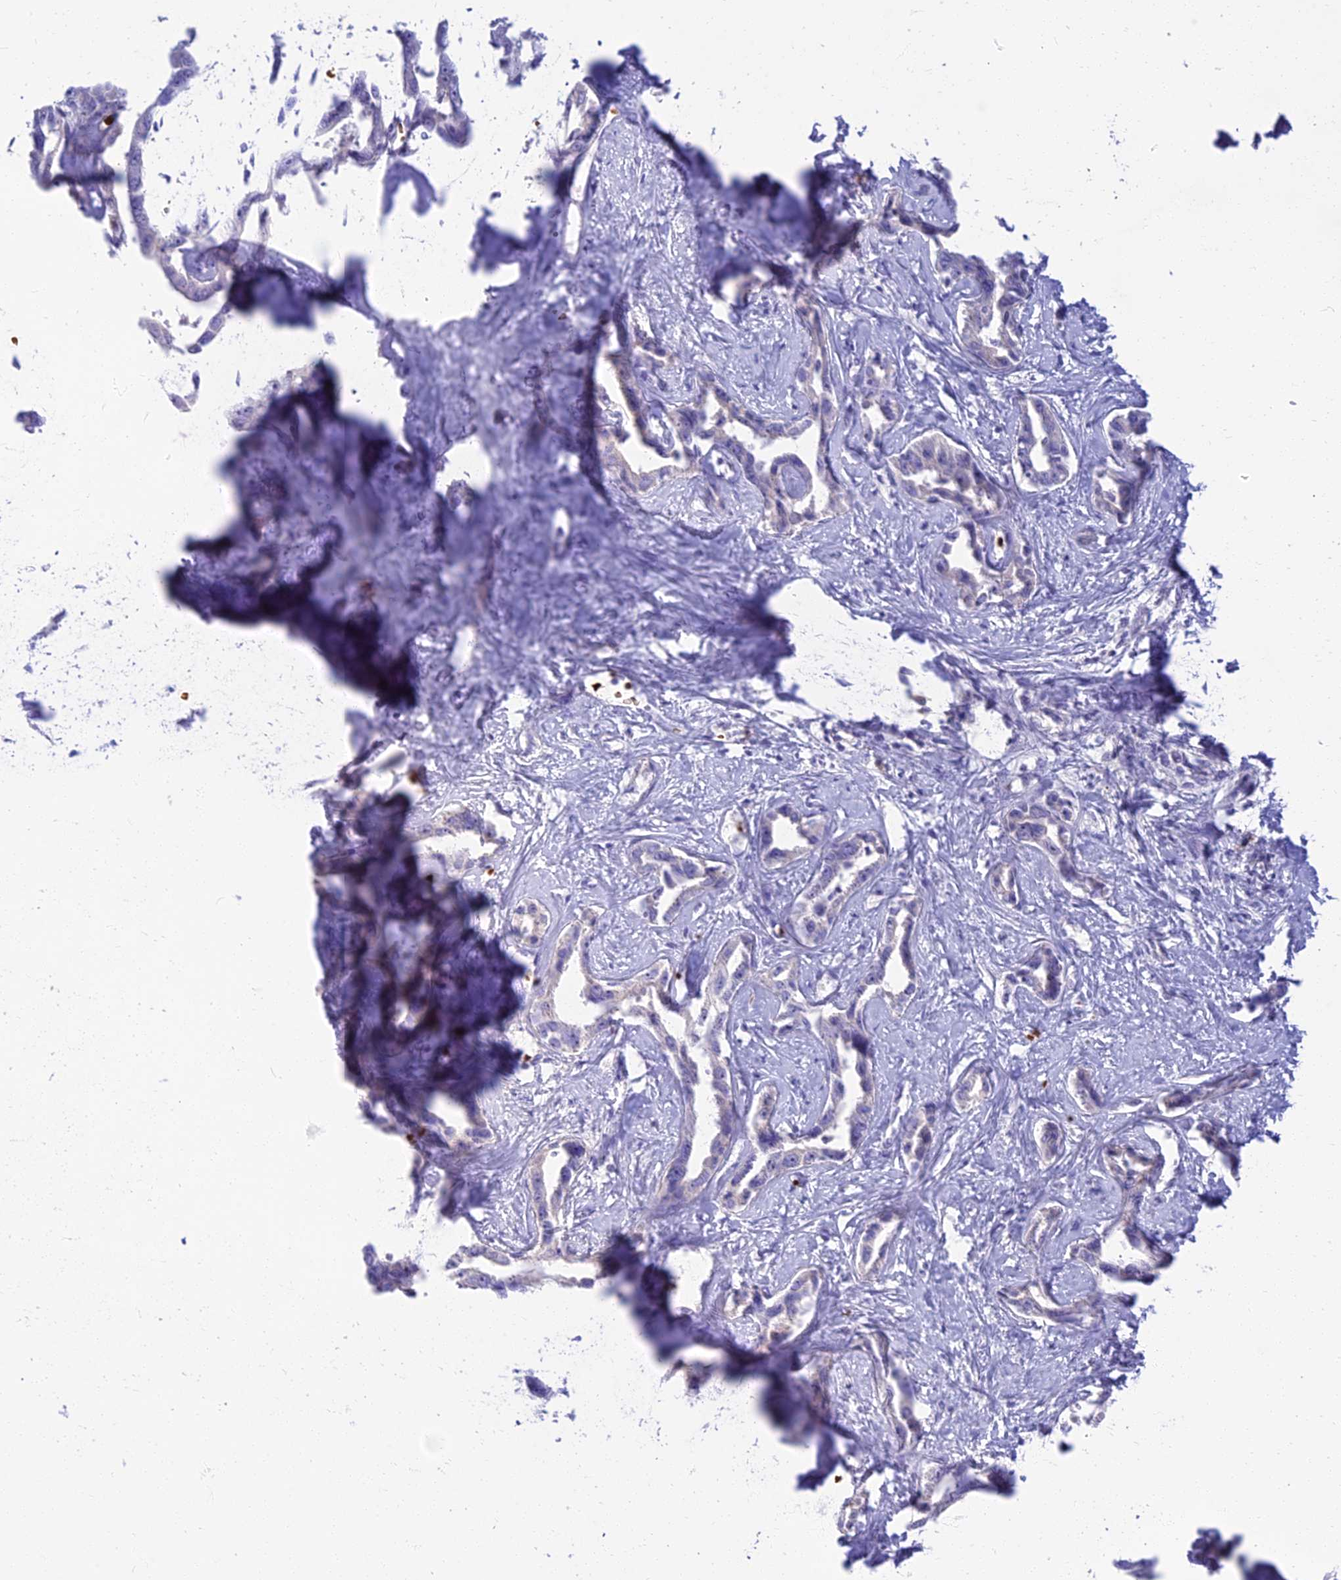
{"staining": {"intensity": "negative", "quantity": "none", "location": "none"}, "tissue": "liver cancer", "cell_type": "Tumor cells", "image_type": "cancer", "snomed": [{"axis": "morphology", "description": "Cholangiocarcinoma"}, {"axis": "topography", "description": "Liver"}], "caption": "Immunohistochemistry of liver cancer (cholangiocarcinoma) shows no staining in tumor cells. Brightfield microscopy of immunohistochemistry stained with DAB (3,3'-diaminobenzidine) (brown) and hematoxylin (blue), captured at high magnification.", "gene": "CLIP4", "patient": {"sex": "male", "age": 59}}